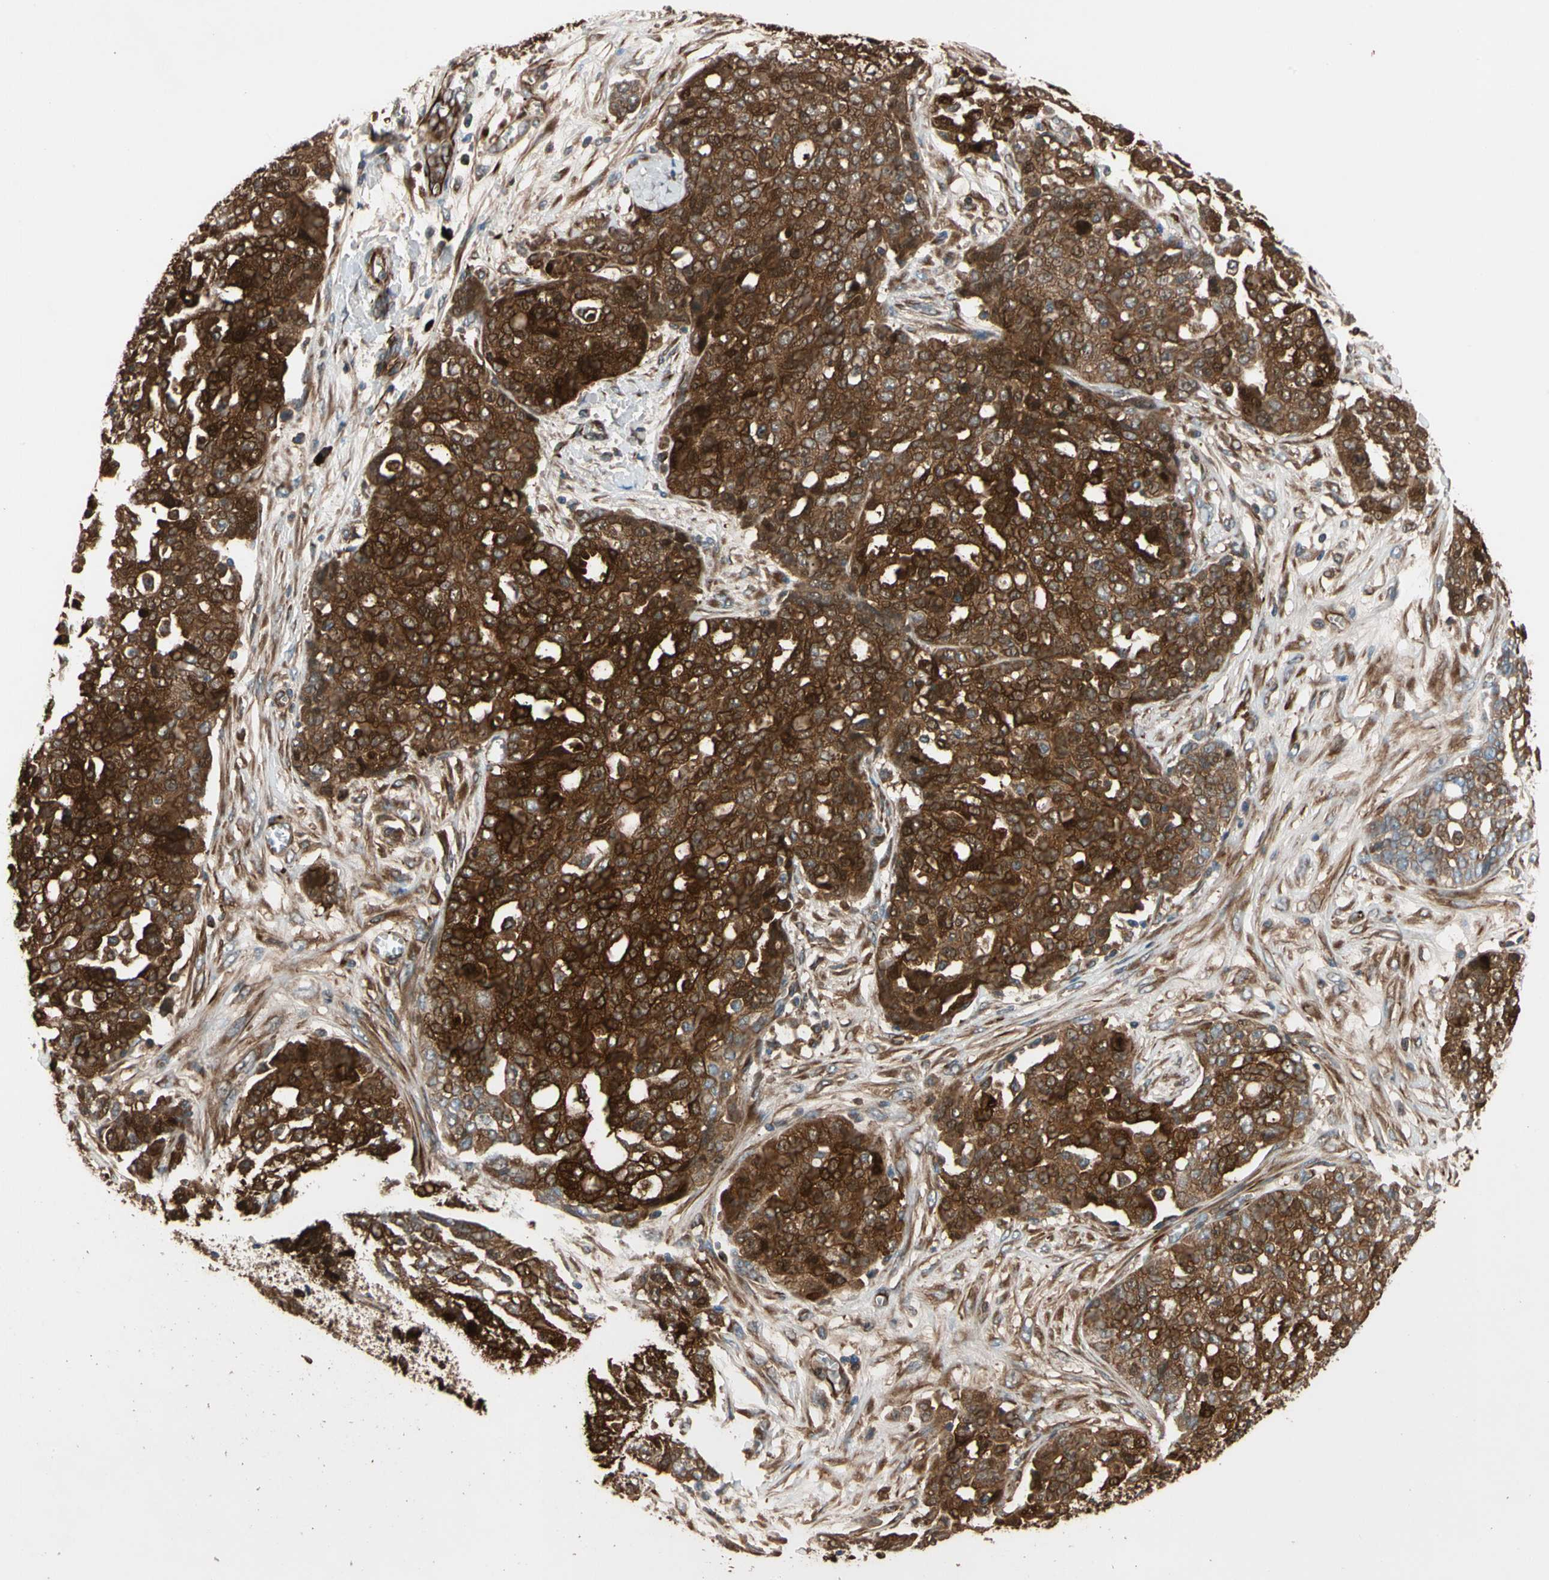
{"staining": {"intensity": "strong", "quantity": ">75%", "location": "cytoplasmic/membranous"}, "tissue": "ovarian cancer", "cell_type": "Tumor cells", "image_type": "cancer", "snomed": [{"axis": "morphology", "description": "Cystadenocarcinoma, serous, NOS"}, {"axis": "topography", "description": "Soft tissue"}, {"axis": "topography", "description": "Ovary"}], "caption": "Ovarian cancer stained for a protein (brown) reveals strong cytoplasmic/membranous positive staining in approximately >75% of tumor cells.", "gene": "FGD6", "patient": {"sex": "female", "age": 57}}